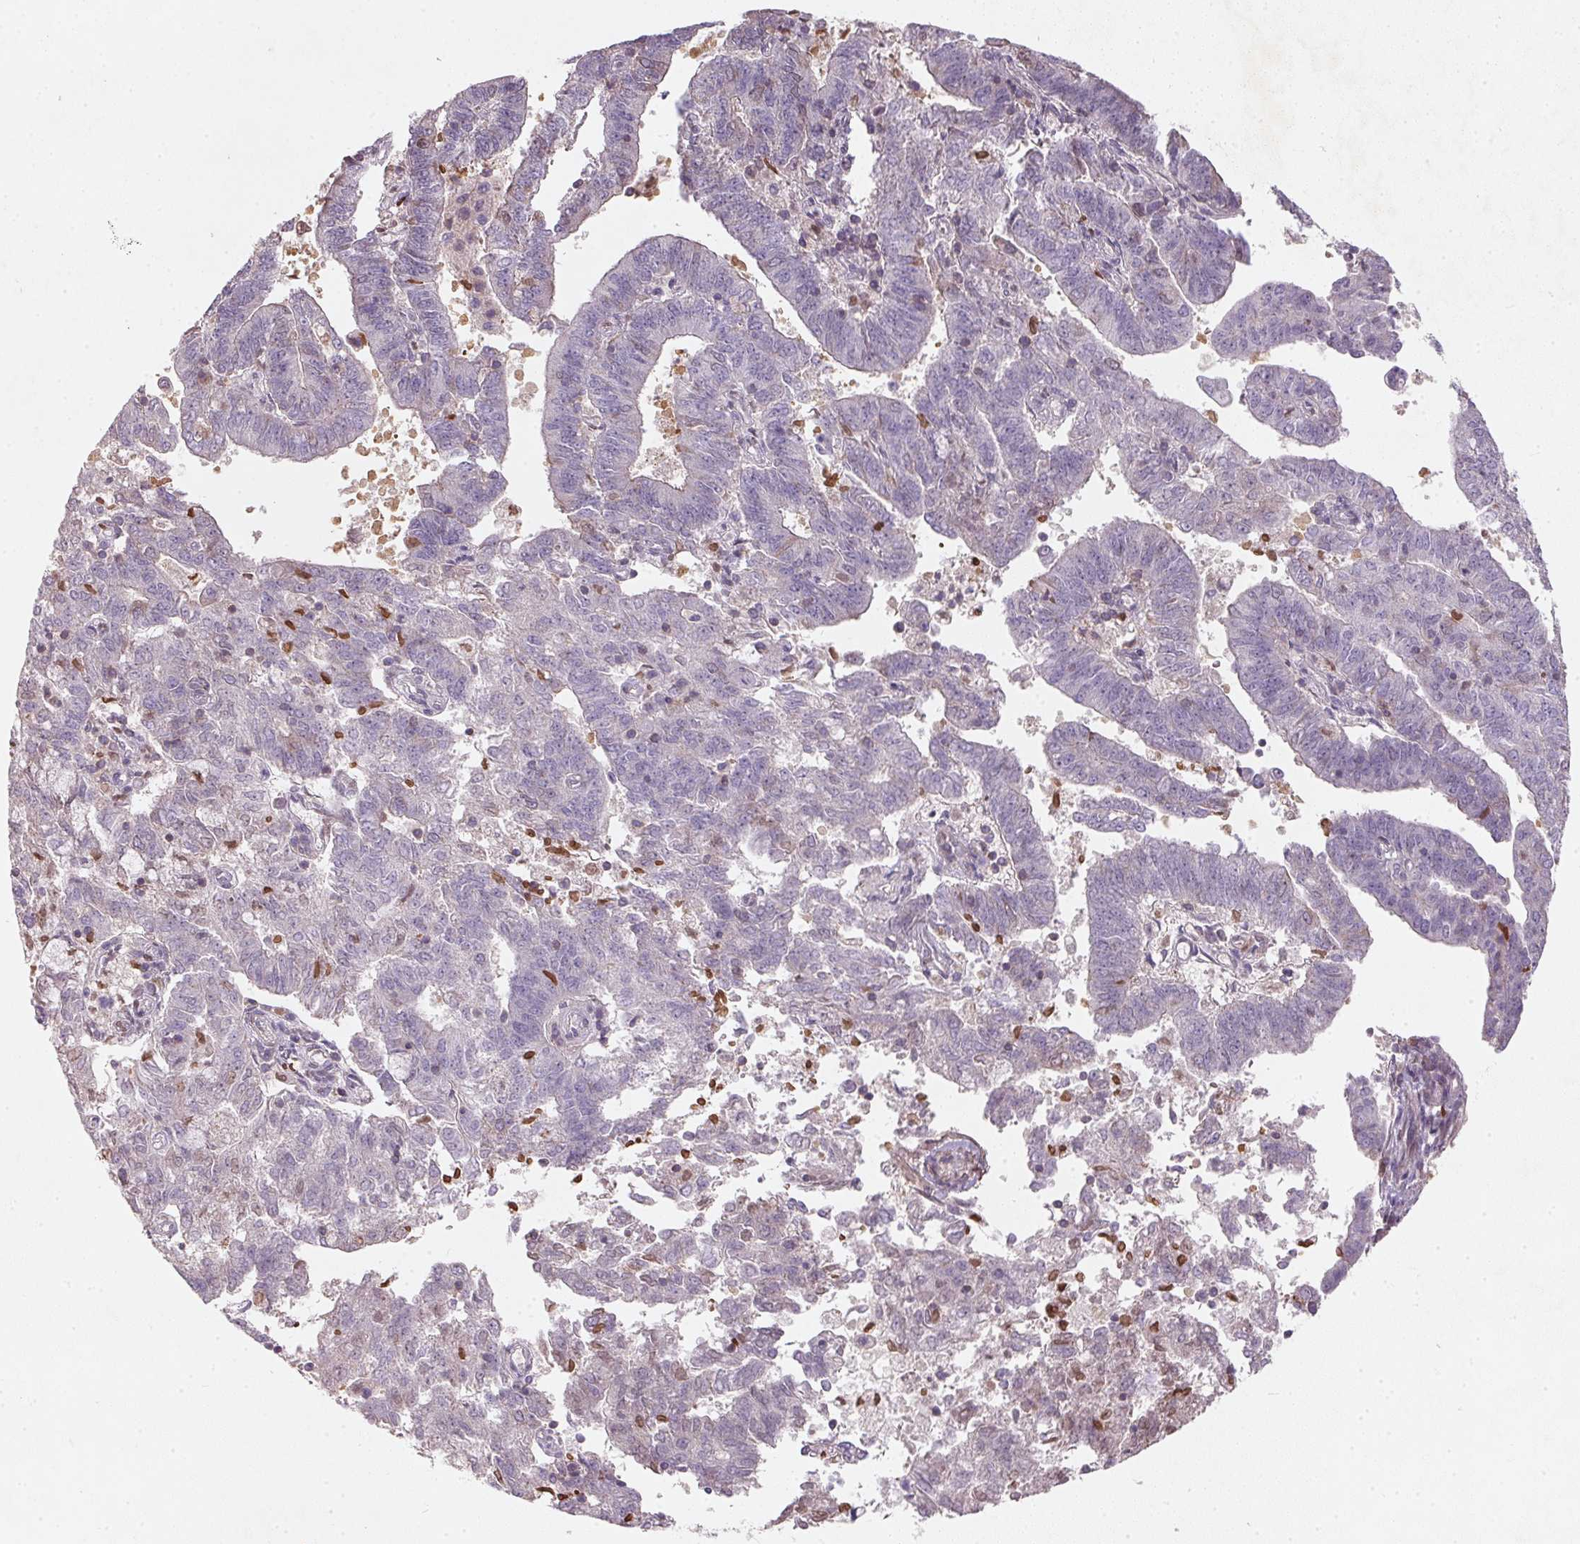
{"staining": {"intensity": "negative", "quantity": "none", "location": "none"}, "tissue": "endometrial cancer", "cell_type": "Tumor cells", "image_type": "cancer", "snomed": [{"axis": "morphology", "description": "Adenocarcinoma, NOS"}, {"axis": "topography", "description": "Endometrium"}], "caption": "There is no significant staining in tumor cells of endometrial cancer (adenocarcinoma). (Stains: DAB immunohistochemistry with hematoxylin counter stain, Microscopy: brightfield microscopy at high magnification).", "gene": "KCNK15", "patient": {"sex": "female", "age": 82}}